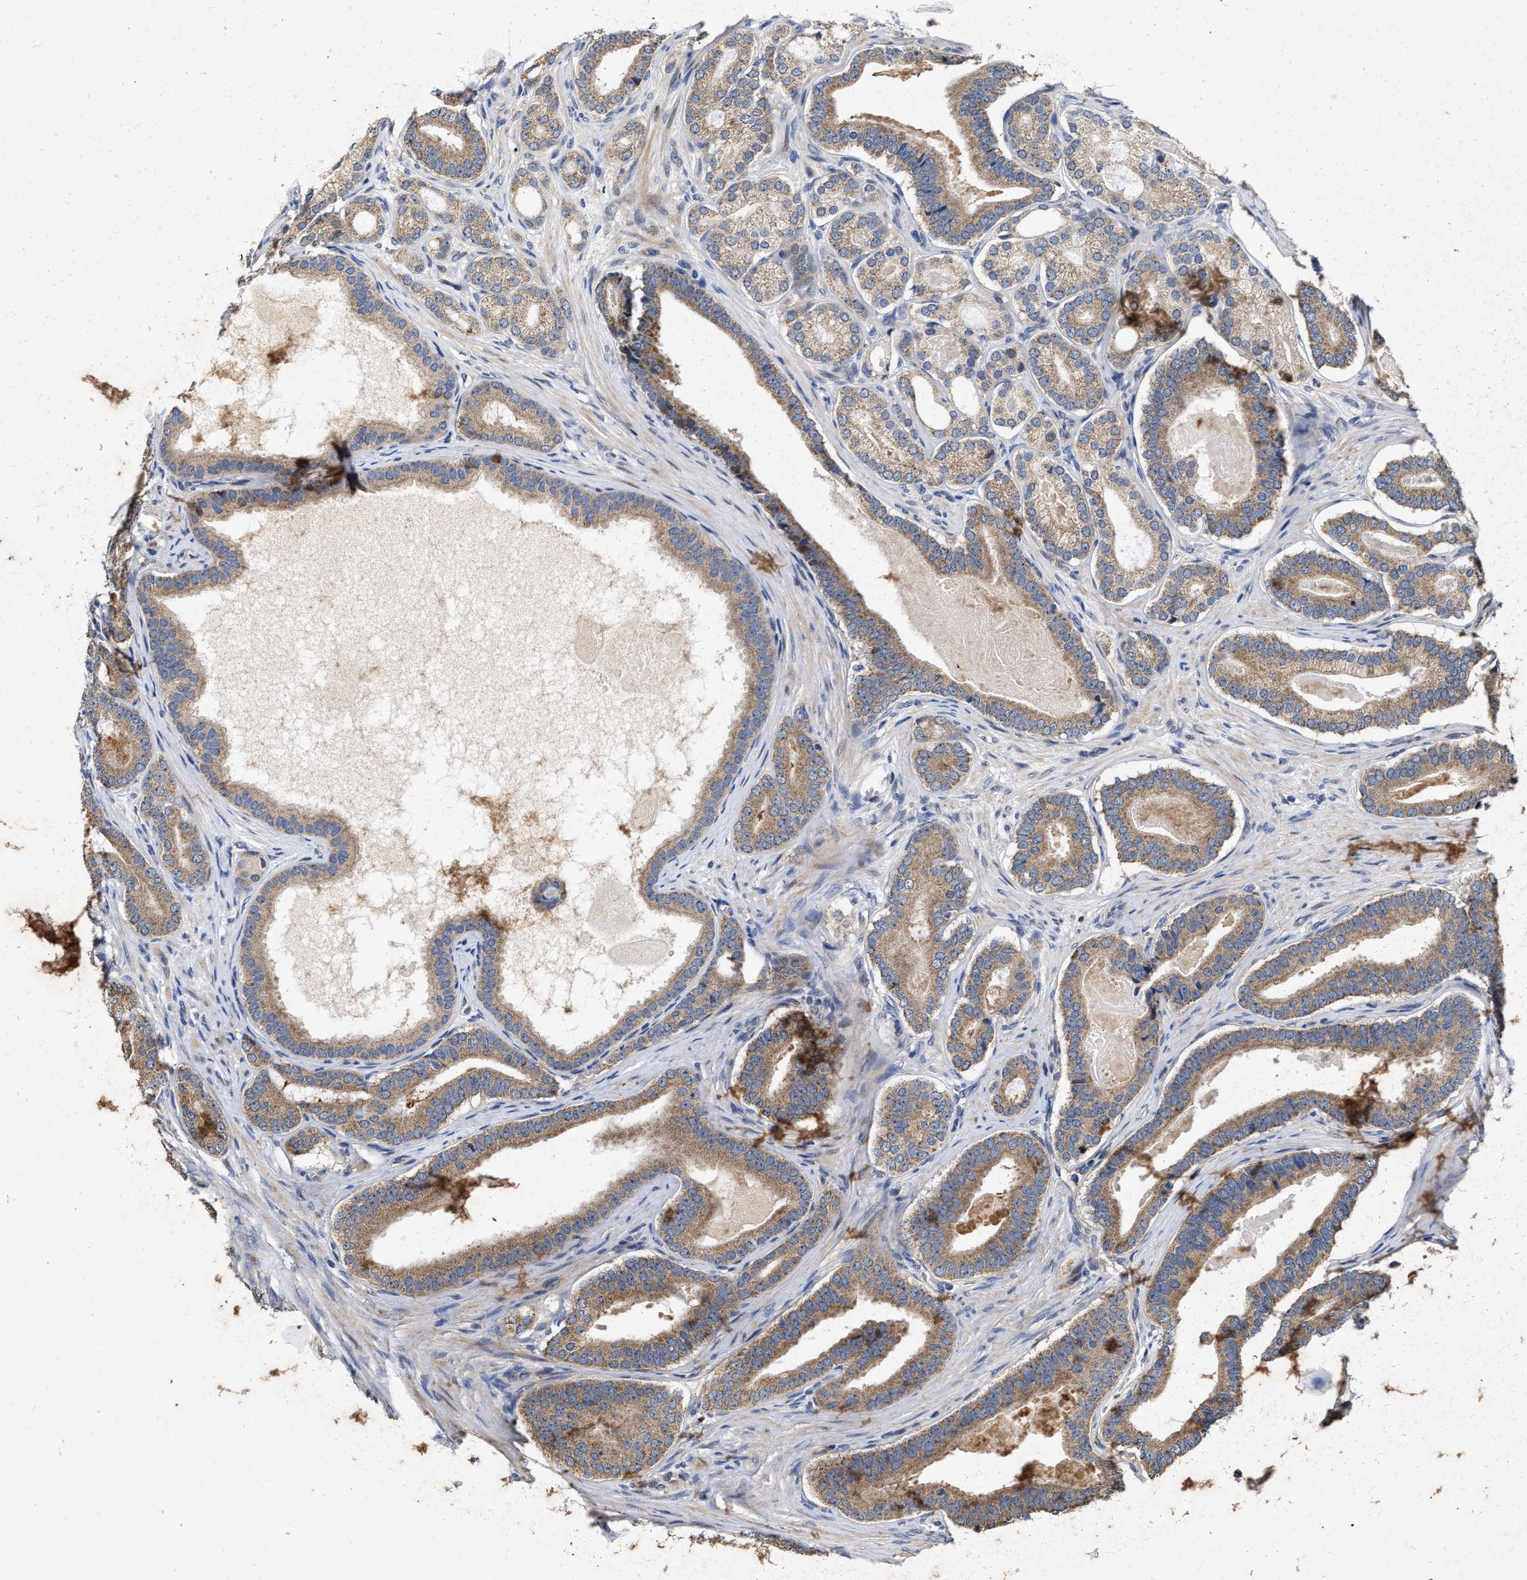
{"staining": {"intensity": "weak", "quantity": ">75%", "location": "cytoplasmic/membranous"}, "tissue": "prostate cancer", "cell_type": "Tumor cells", "image_type": "cancer", "snomed": [{"axis": "morphology", "description": "Adenocarcinoma, High grade"}, {"axis": "topography", "description": "Prostate"}], "caption": "High-grade adenocarcinoma (prostate) stained with DAB IHC reveals low levels of weak cytoplasmic/membranous expression in approximately >75% of tumor cells.", "gene": "SCYL2", "patient": {"sex": "male", "age": 60}}